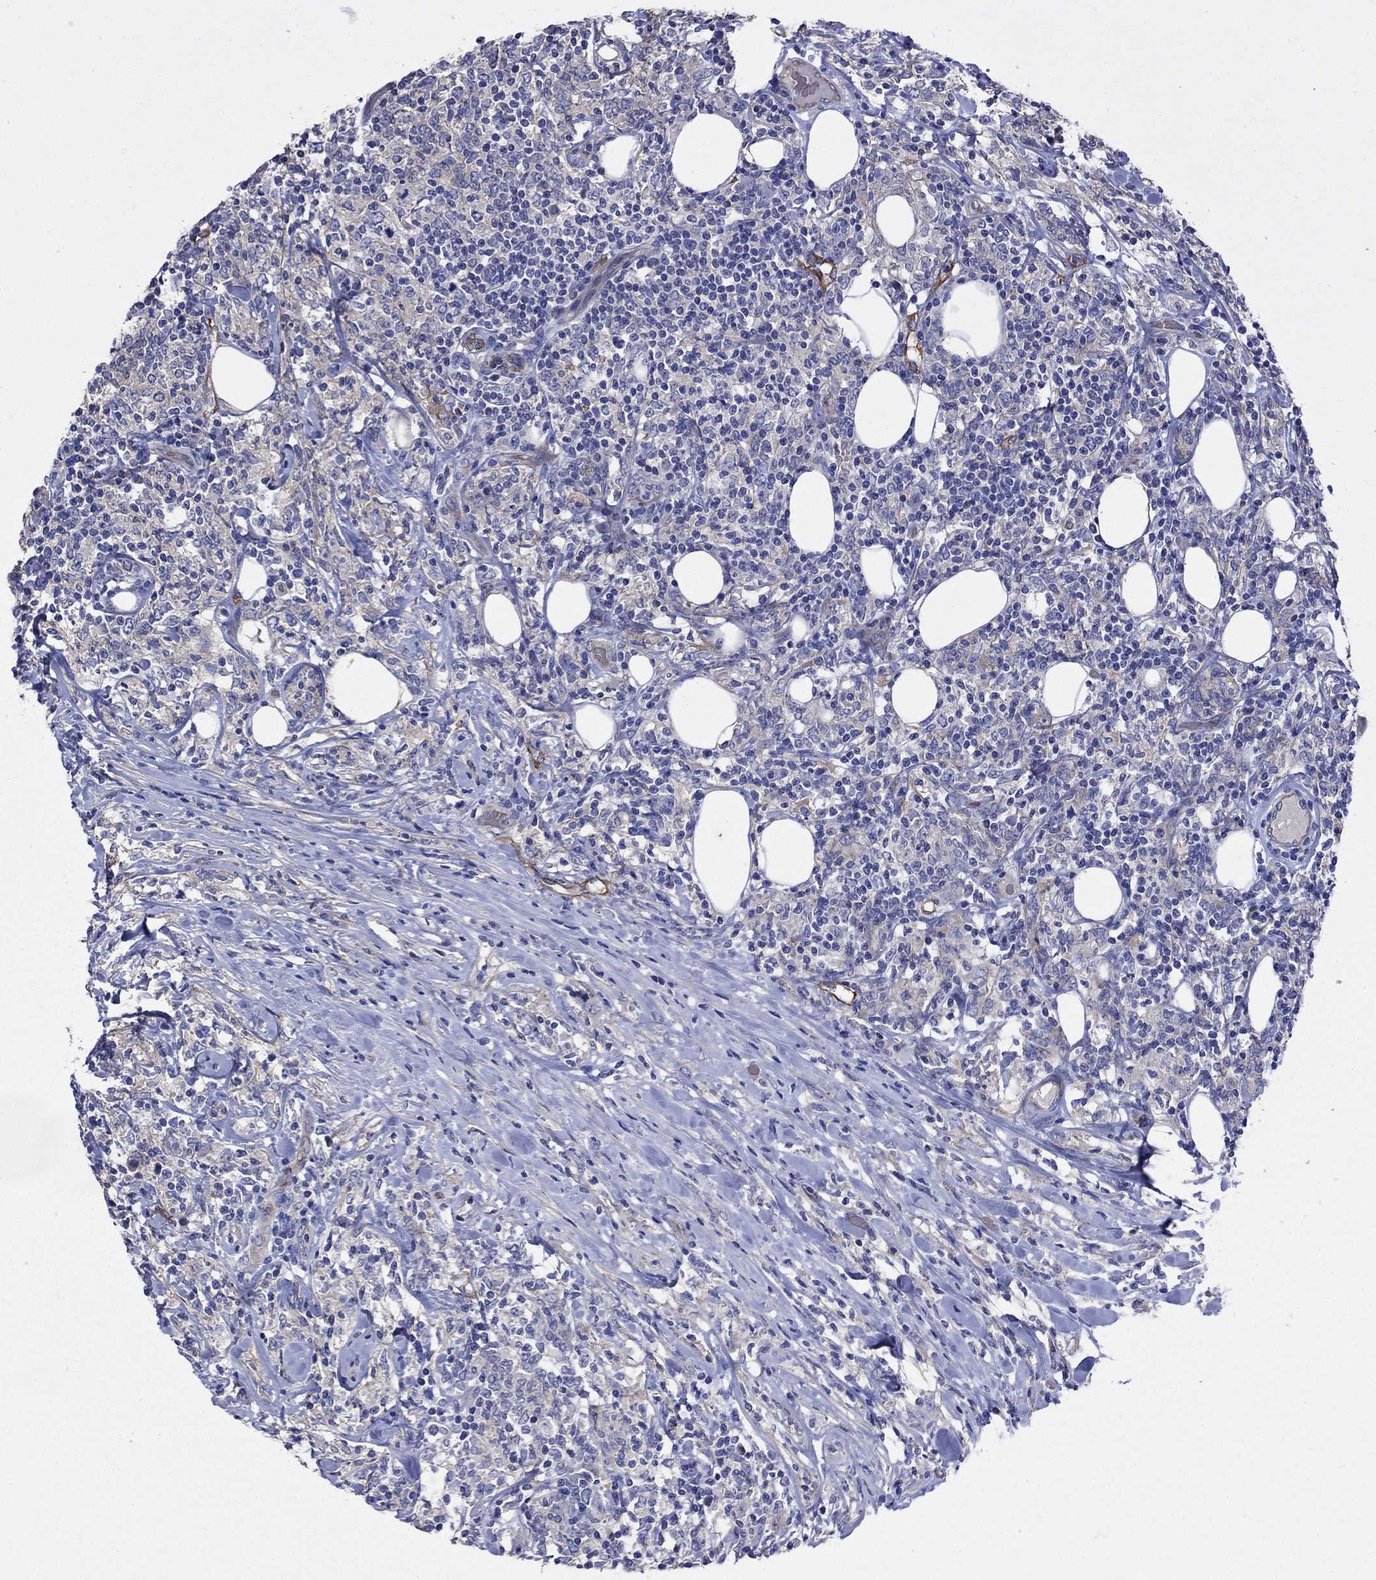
{"staining": {"intensity": "negative", "quantity": "none", "location": "none"}, "tissue": "lymphoma", "cell_type": "Tumor cells", "image_type": "cancer", "snomed": [{"axis": "morphology", "description": "Malignant lymphoma, non-Hodgkin's type, High grade"}, {"axis": "topography", "description": "Lymph node"}], "caption": "DAB (3,3'-diaminobenzidine) immunohistochemical staining of lymphoma displays no significant expression in tumor cells.", "gene": "FLNC", "patient": {"sex": "female", "age": 84}}